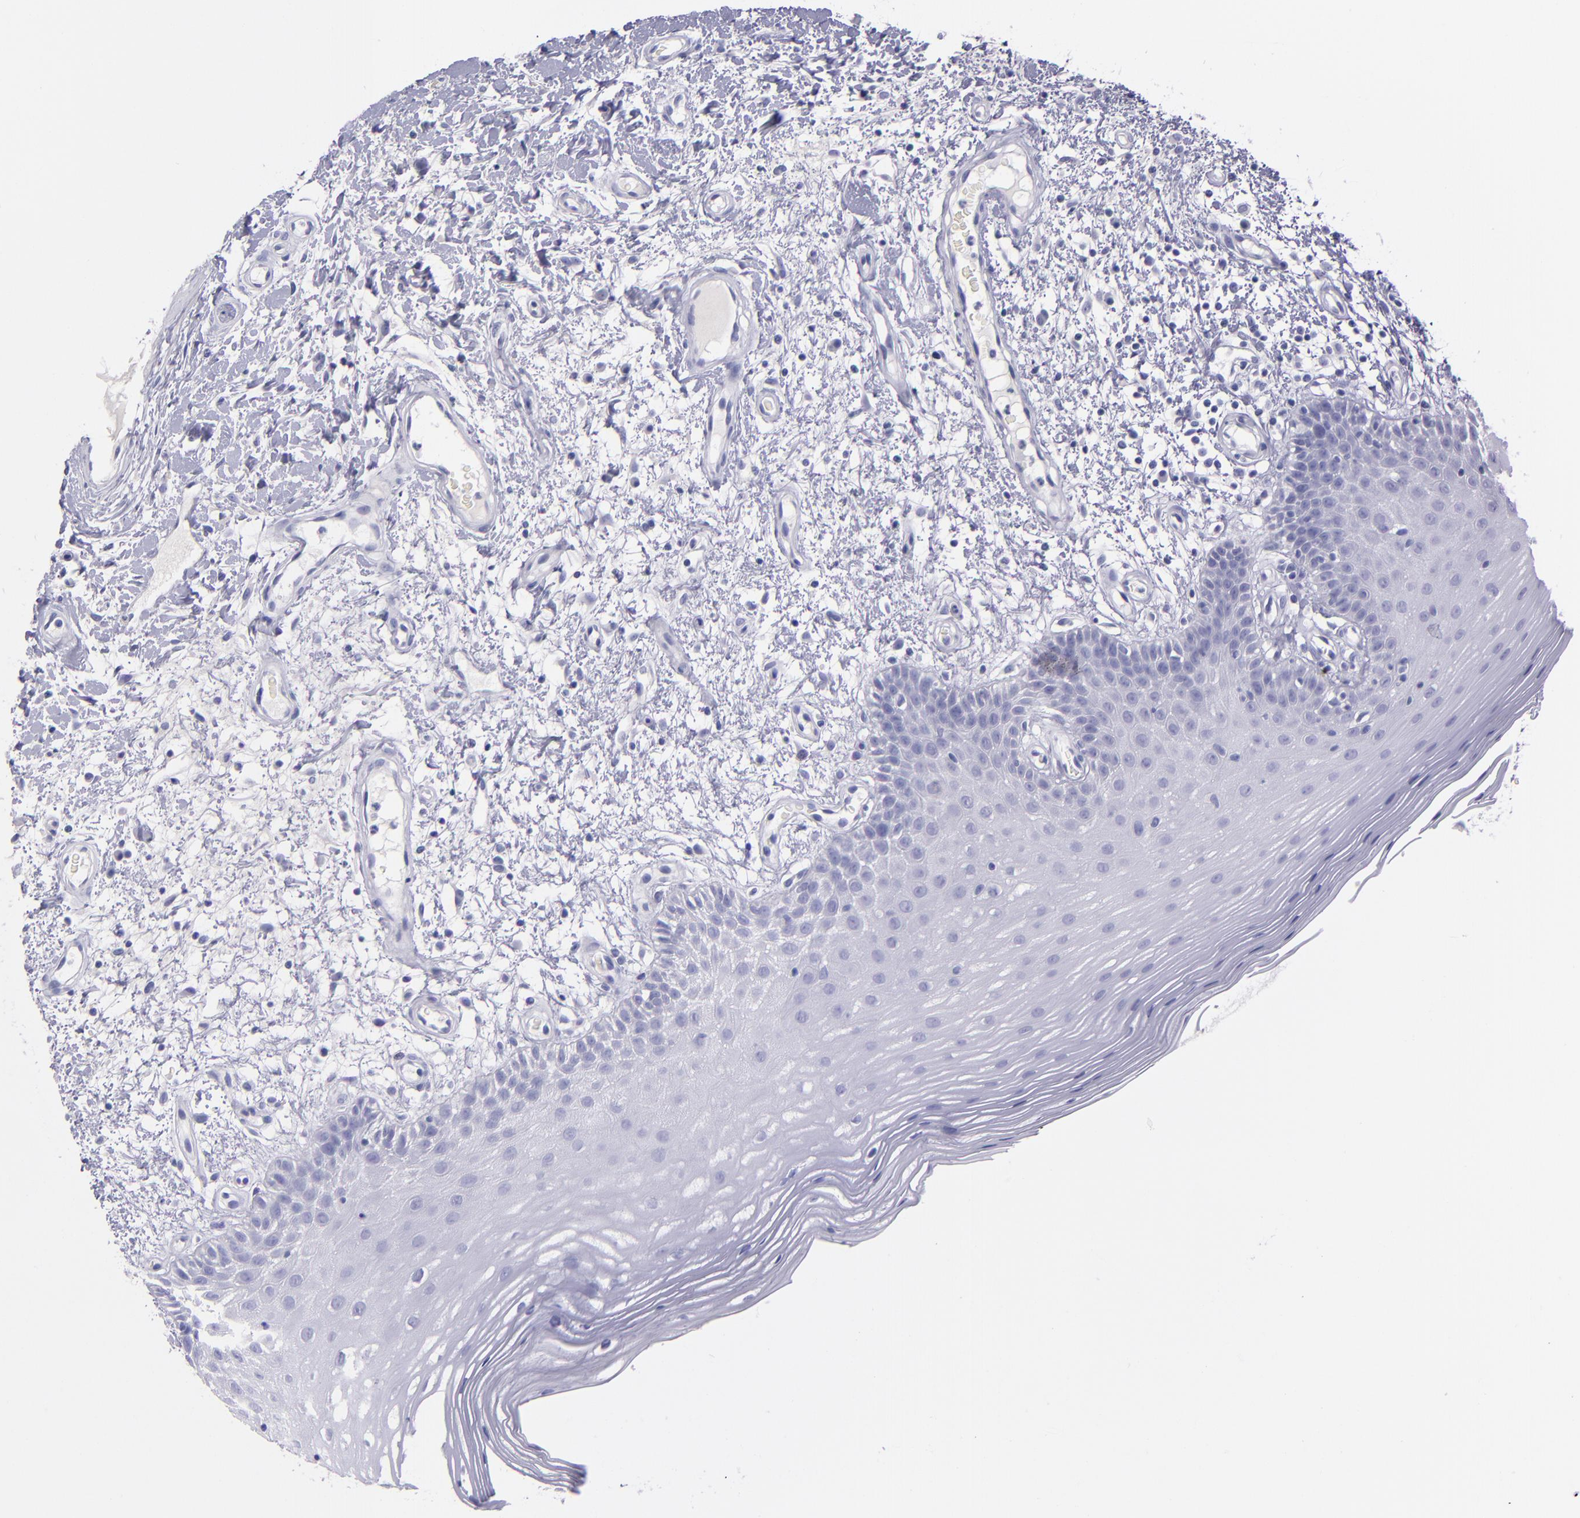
{"staining": {"intensity": "negative", "quantity": "none", "location": "none"}, "tissue": "oral mucosa", "cell_type": "Squamous epithelial cells", "image_type": "normal", "snomed": [{"axis": "morphology", "description": "Normal tissue, NOS"}, {"axis": "morphology", "description": "Squamous cell carcinoma, NOS"}, {"axis": "topography", "description": "Skeletal muscle"}, {"axis": "topography", "description": "Oral tissue"}, {"axis": "topography", "description": "Head-Neck"}], "caption": "High magnification brightfield microscopy of benign oral mucosa stained with DAB (3,3'-diaminobenzidine) (brown) and counterstained with hematoxylin (blue): squamous epithelial cells show no significant staining. The staining is performed using DAB (3,3'-diaminobenzidine) brown chromogen with nuclei counter-stained in using hematoxylin.", "gene": "TNNT3", "patient": {"sex": "male", "age": 71}}